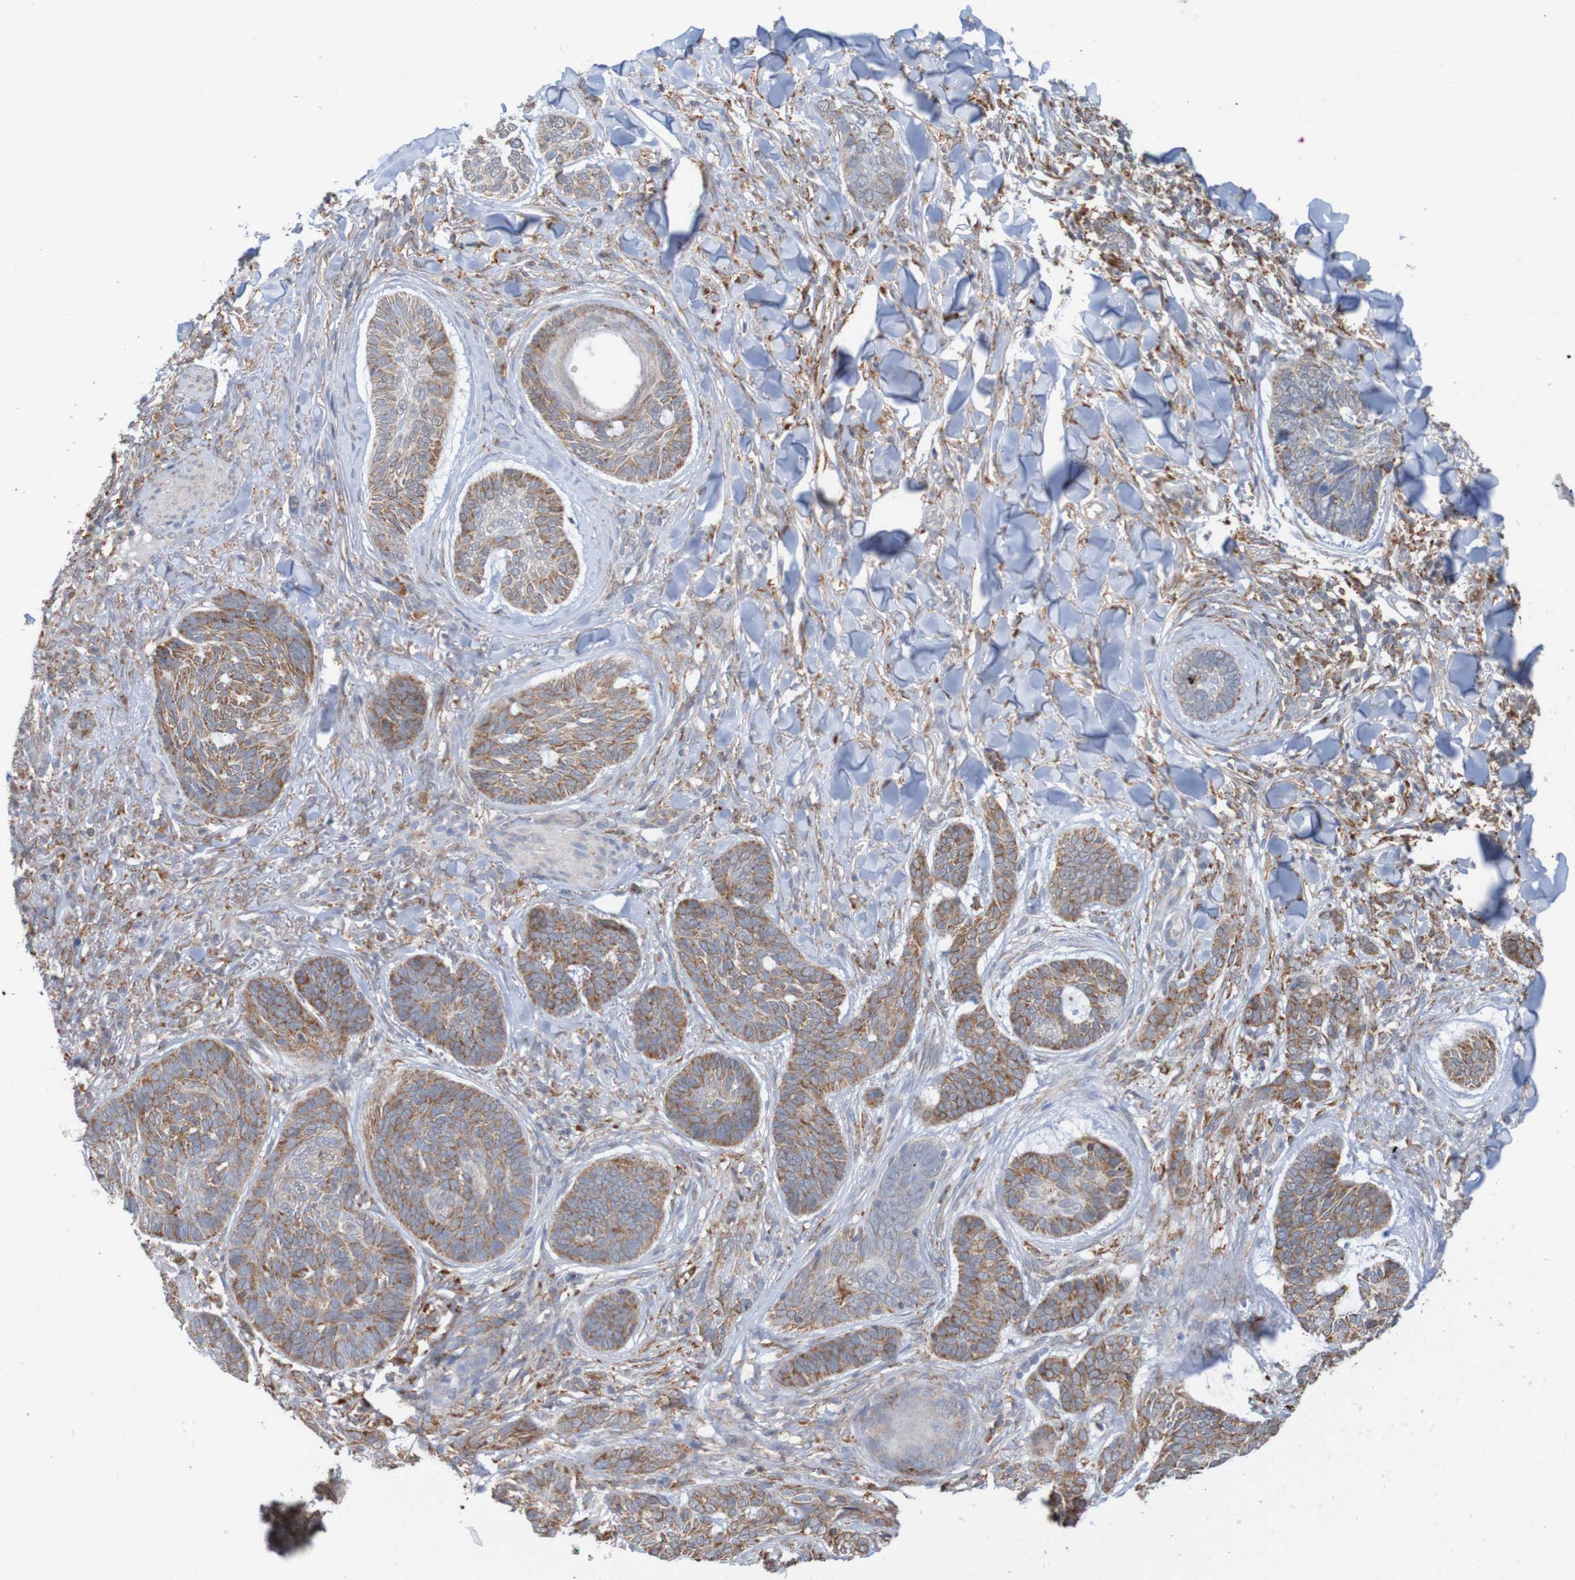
{"staining": {"intensity": "moderate", "quantity": "25%-75%", "location": "cytoplasmic/membranous"}, "tissue": "skin cancer", "cell_type": "Tumor cells", "image_type": "cancer", "snomed": [{"axis": "morphology", "description": "Basal cell carcinoma"}, {"axis": "topography", "description": "Skin"}], "caption": "Immunohistochemical staining of skin cancer exhibits medium levels of moderate cytoplasmic/membranous expression in about 25%-75% of tumor cells.", "gene": "PDIA3", "patient": {"sex": "male", "age": 43}}